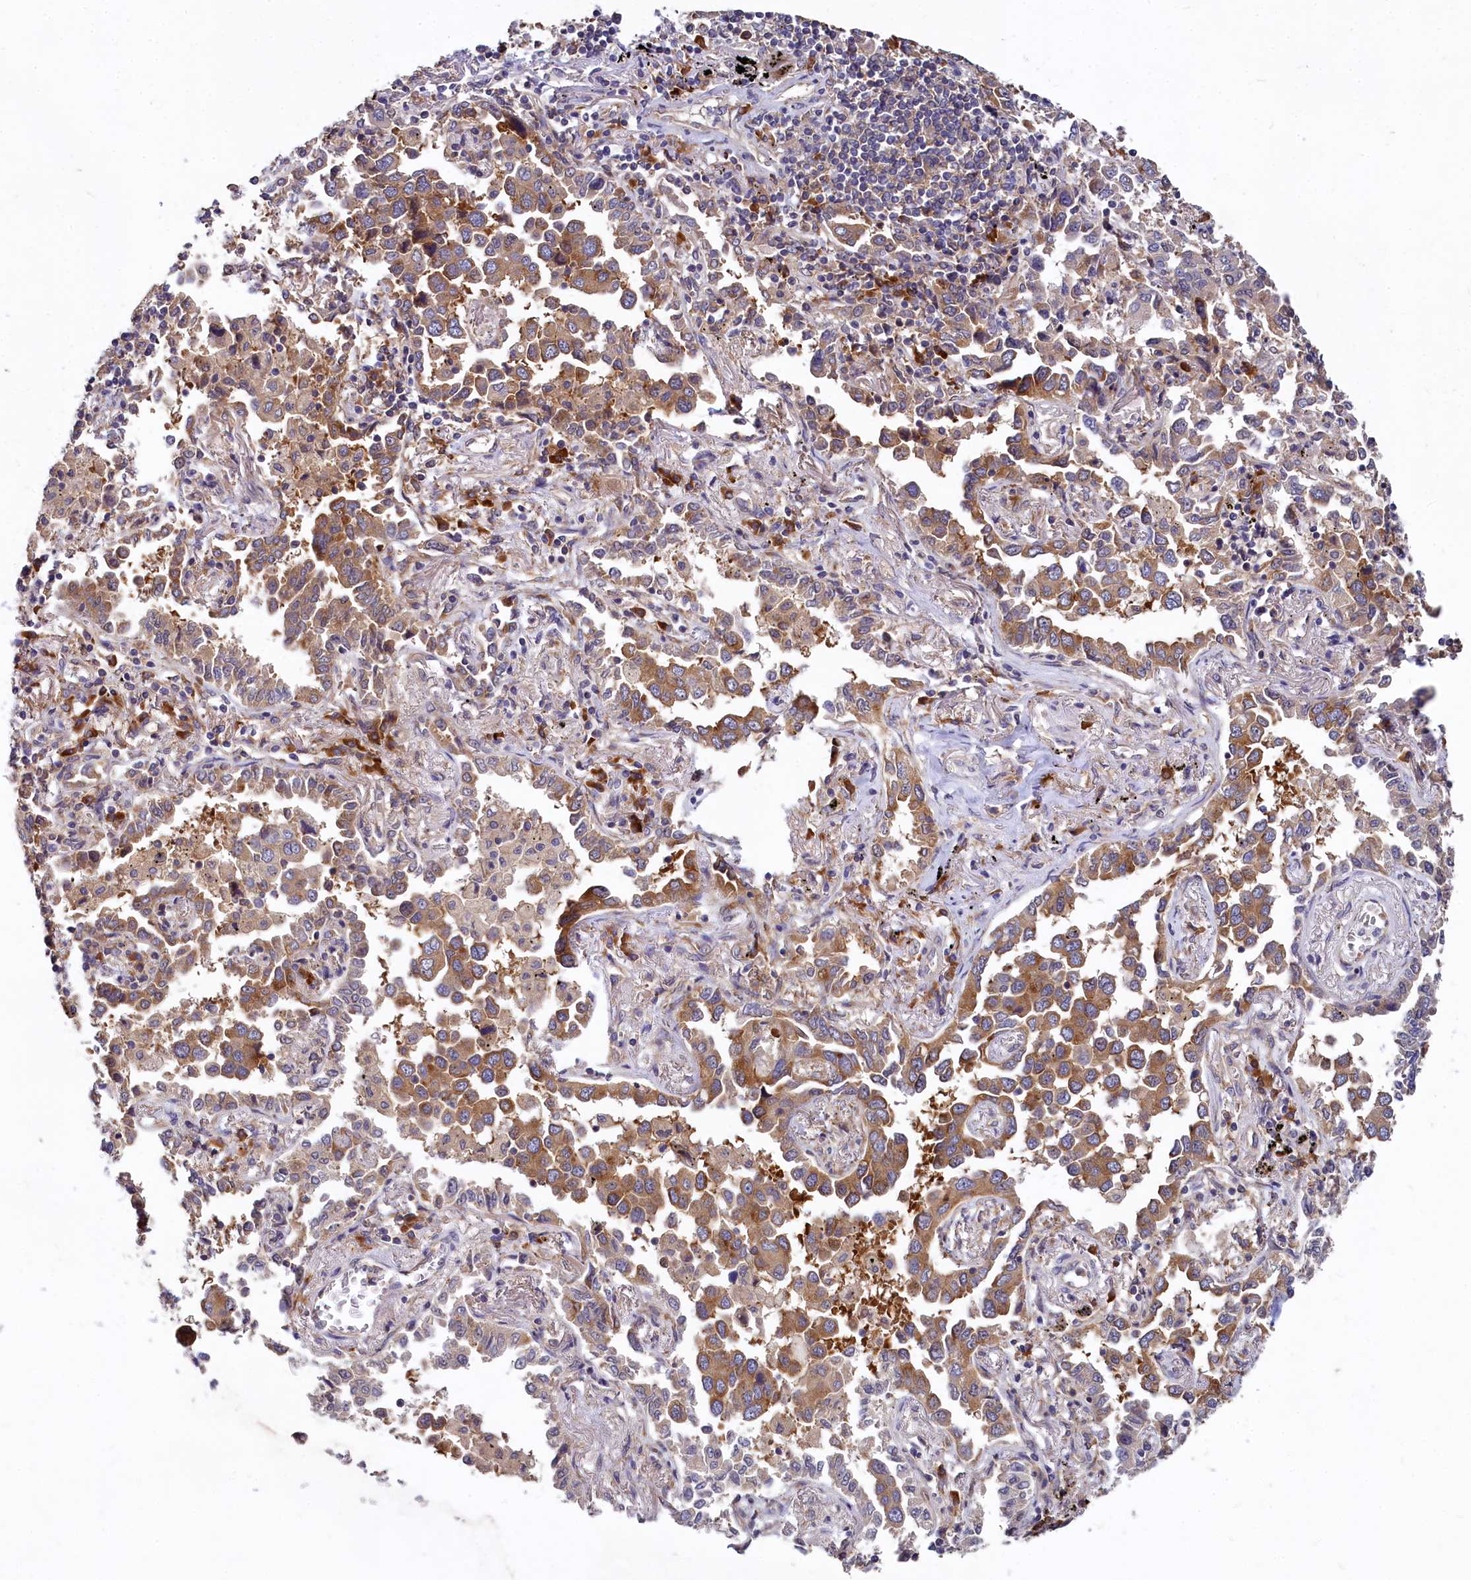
{"staining": {"intensity": "moderate", "quantity": ">75%", "location": "cytoplasmic/membranous"}, "tissue": "lung cancer", "cell_type": "Tumor cells", "image_type": "cancer", "snomed": [{"axis": "morphology", "description": "Adenocarcinoma, NOS"}, {"axis": "topography", "description": "Lung"}], "caption": "Lung cancer (adenocarcinoma) tissue displays moderate cytoplasmic/membranous positivity in about >75% of tumor cells", "gene": "EIF2B2", "patient": {"sex": "male", "age": 67}}